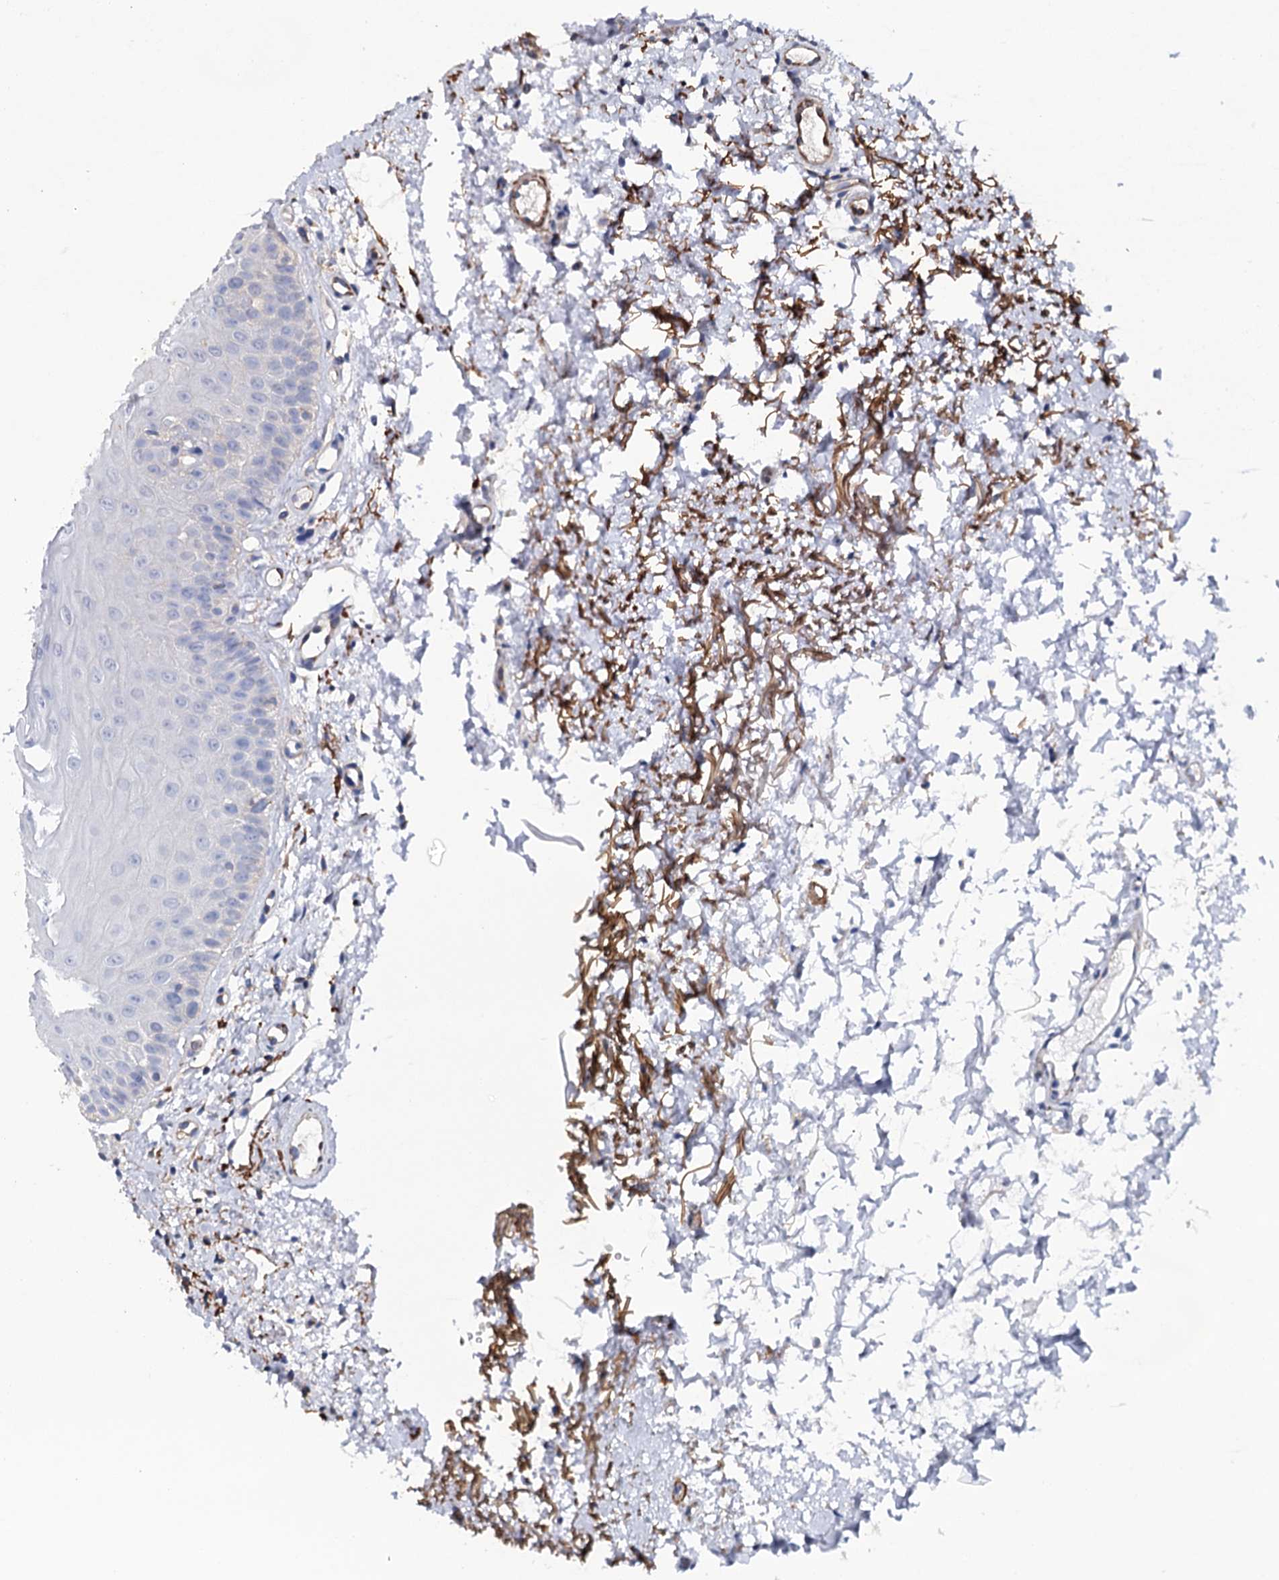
{"staining": {"intensity": "negative", "quantity": "none", "location": "none"}, "tissue": "oral mucosa", "cell_type": "Squamous epithelial cells", "image_type": "normal", "snomed": [{"axis": "morphology", "description": "Normal tissue, NOS"}, {"axis": "topography", "description": "Oral tissue"}], "caption": "Oral mucosa was stained to show a protein in brown. There is no significant expression in squamous epithelial cells. (DAB (3,3'-diaminobenzidine) immunohistochemistry, high magnification).", "gene": "EPYC", "patient": {"sex": "male", "age": 66}}